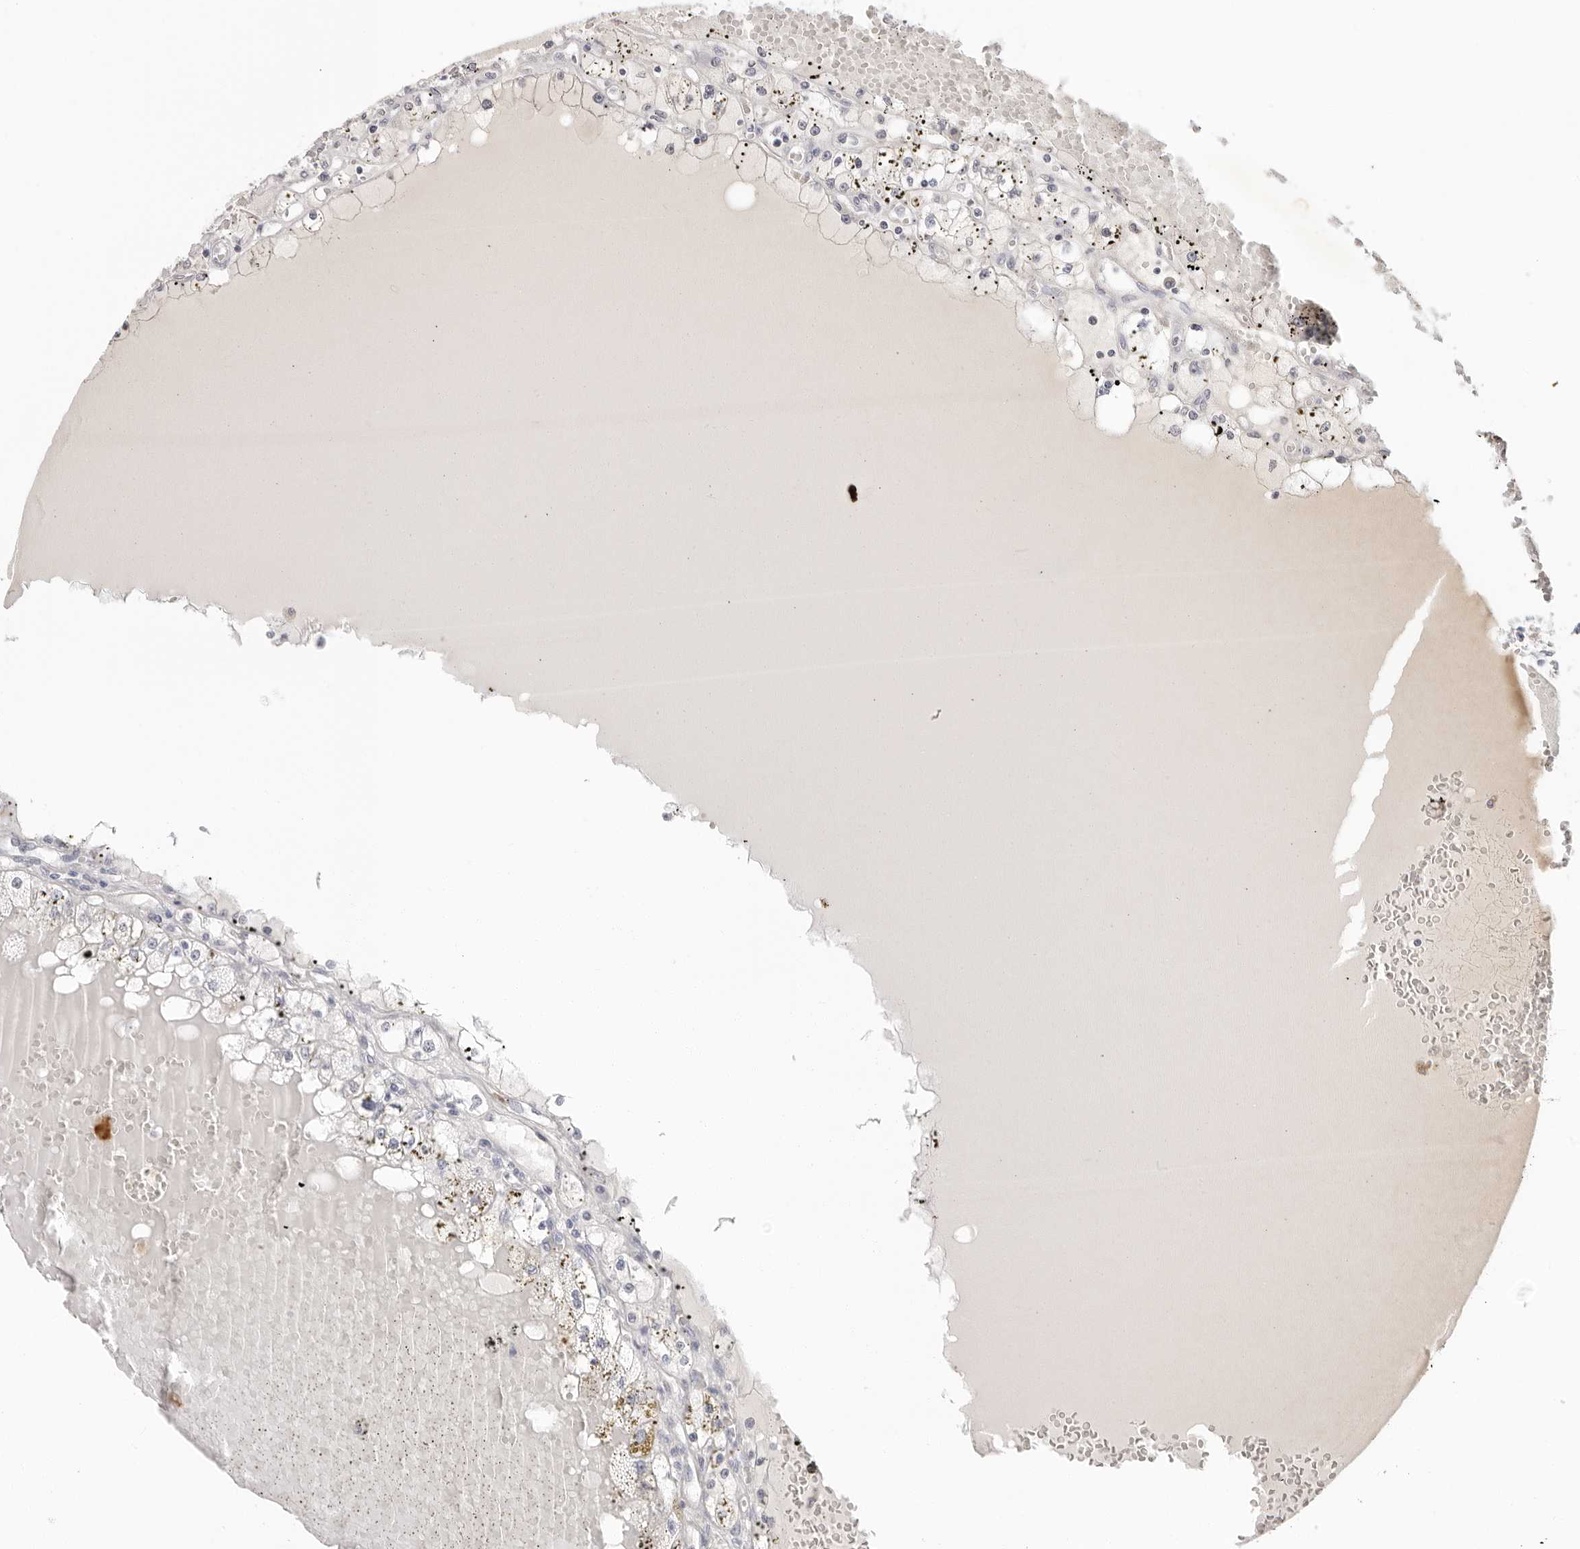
{"staining": {"intensity": "negative", "quantity": "none", "location": "none"}, "tissue": "renal cancer", "cell_type": "Tumor cells", "image_type": "cancer", "snomed": [{"axis": "morphology", "description": "Adenocarcinoma, NOS"}, {"axis": "topography", "description": "Kidney"}], "caption": "There is no significant positivity in tumor cells of renal cancer (adenocarcinoma).", "gene": "STRADB", "patient": {"sex": "male", "age": 56}}